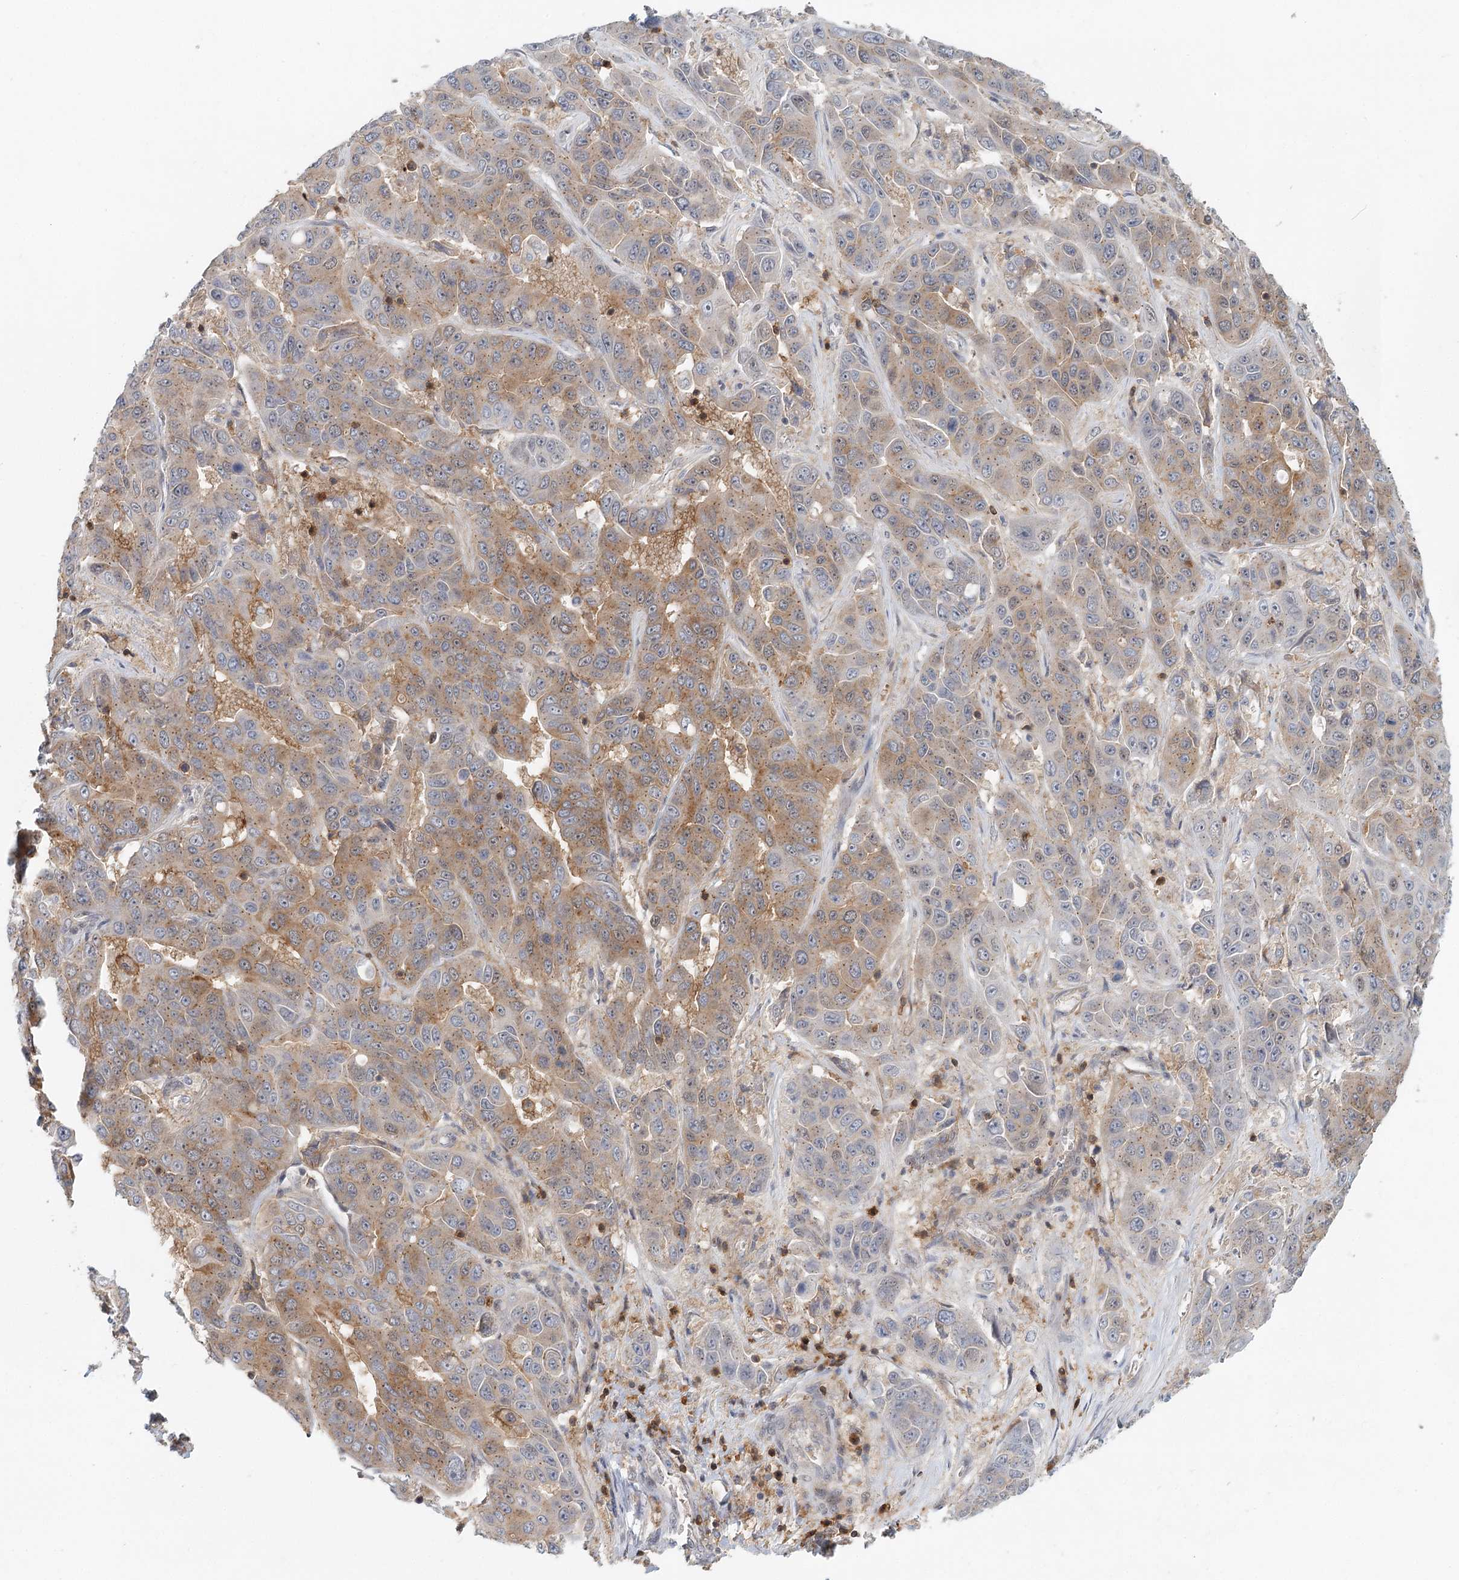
{"staining": {"intensity": "moderate", "quantity": "25%-75%", "location": "cytoplasmic/membranous"}, "tissue": "liver cancer", "cell_type": "Tumor cells", "image_type": "cancer", "snomed": [{"axis": "morphology", "description": "Cholangiocarcinoma"}, {"axis": "topography", "description": "Liver"}], "caption": "Liver cholangiocarcinoma was stained to show a protein in brown. There is medium levels of moderate cytoplasmic/membranous expression in about 25%-75% of tumor cells.", "gene": "CDC42SE2", "patient": {"sex": "female", "age": 52}}